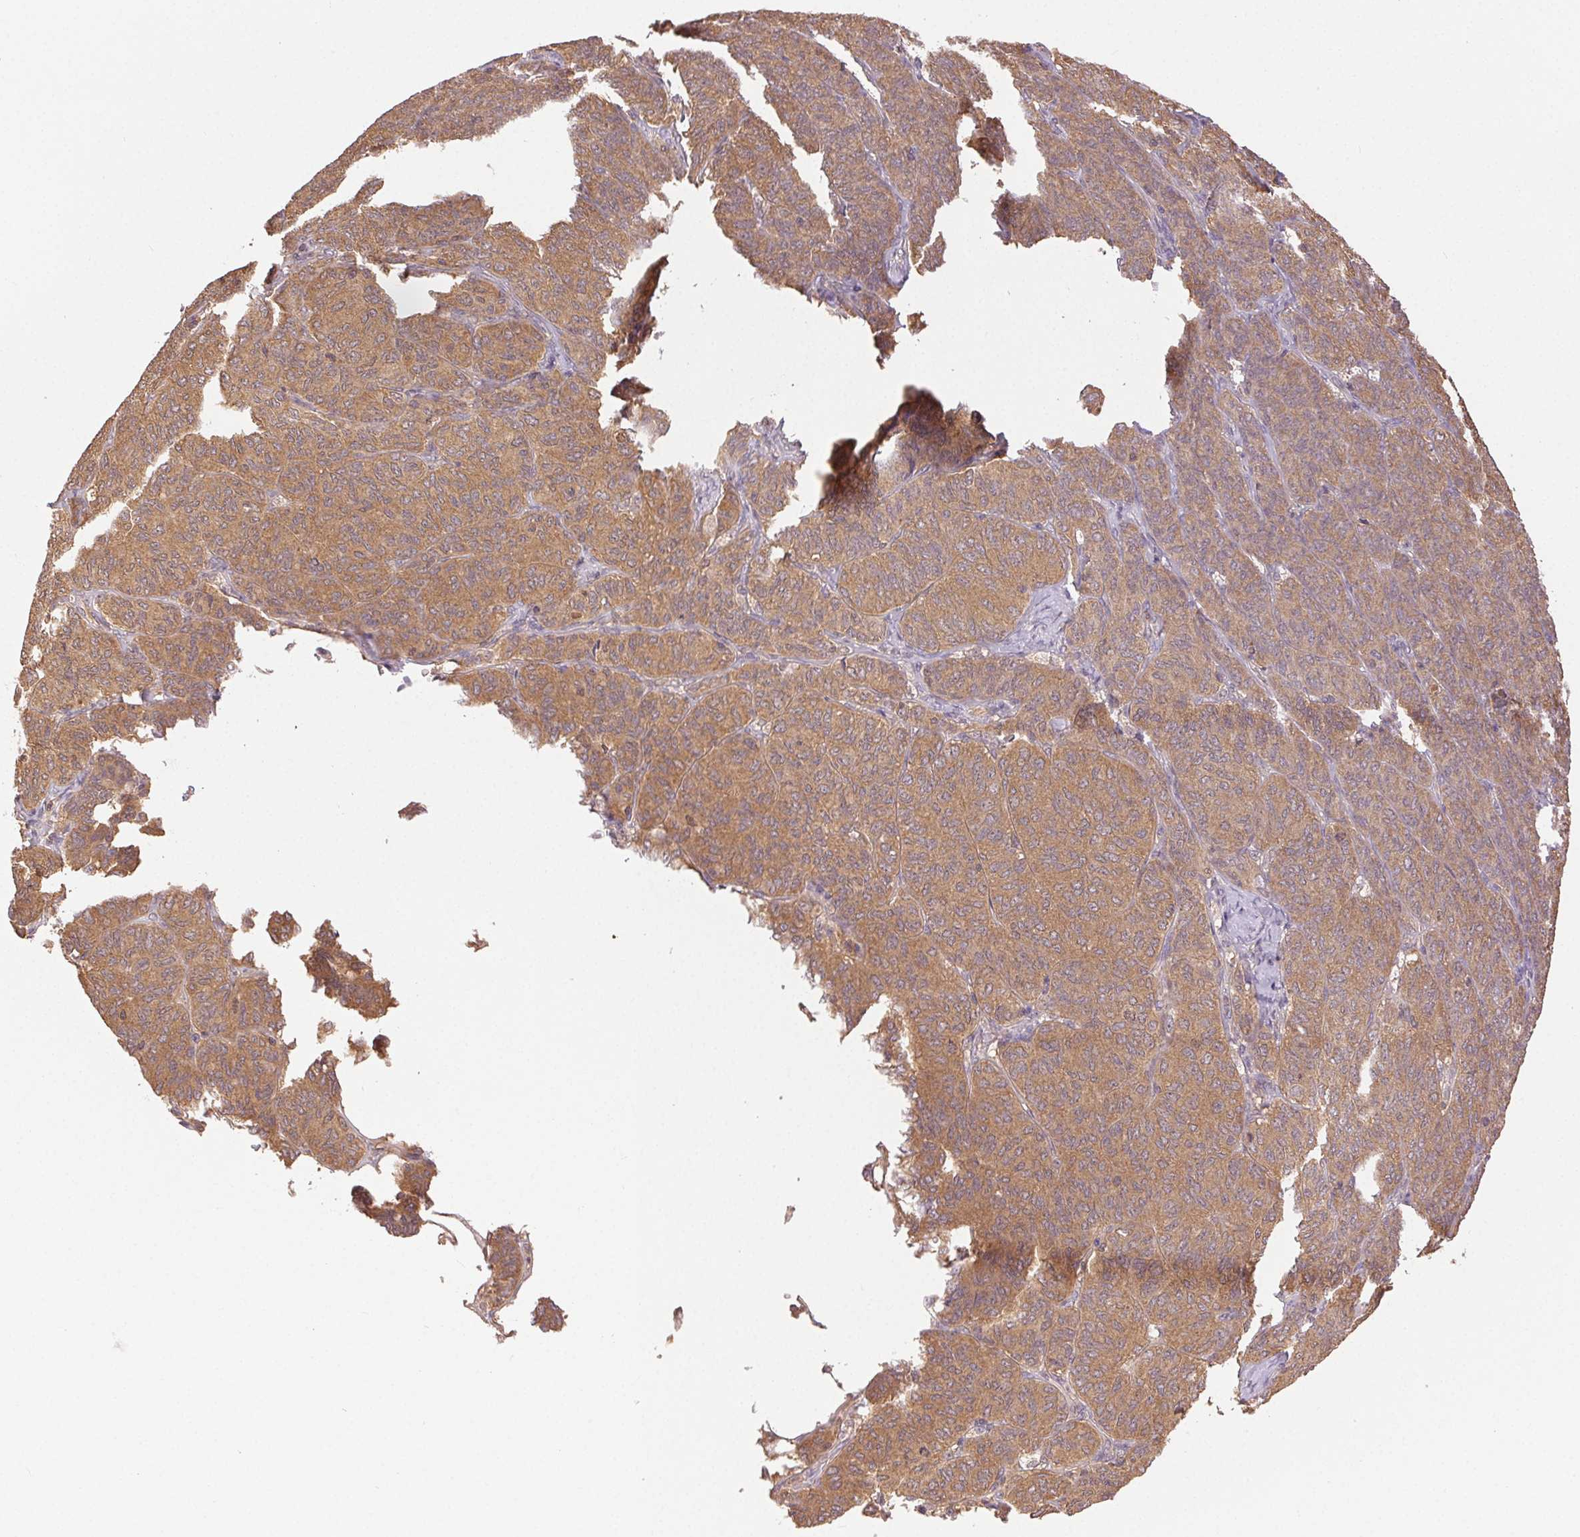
{"staining": {"intensity": "moderate", "quantity": ">75%", "location": "cytoplasmic/membranous"}, "tissue": "ovarian cancer", "cell_type": "Tumor cells", "image_type": "cancer", "snomed": [{"axis": "morphology", "description": "Carcinoma, endometroid"}, {"axis": "topography", "description": "Ovary"}], "caption": "This is a micrograph of IHC staining of ovarian endometroid carcinoma, which shows moderate positivity in the cytoplasmic/membranous of tumor cells.", "gene": "GDI2", "patient": {"sex": "female", "age": 80}}